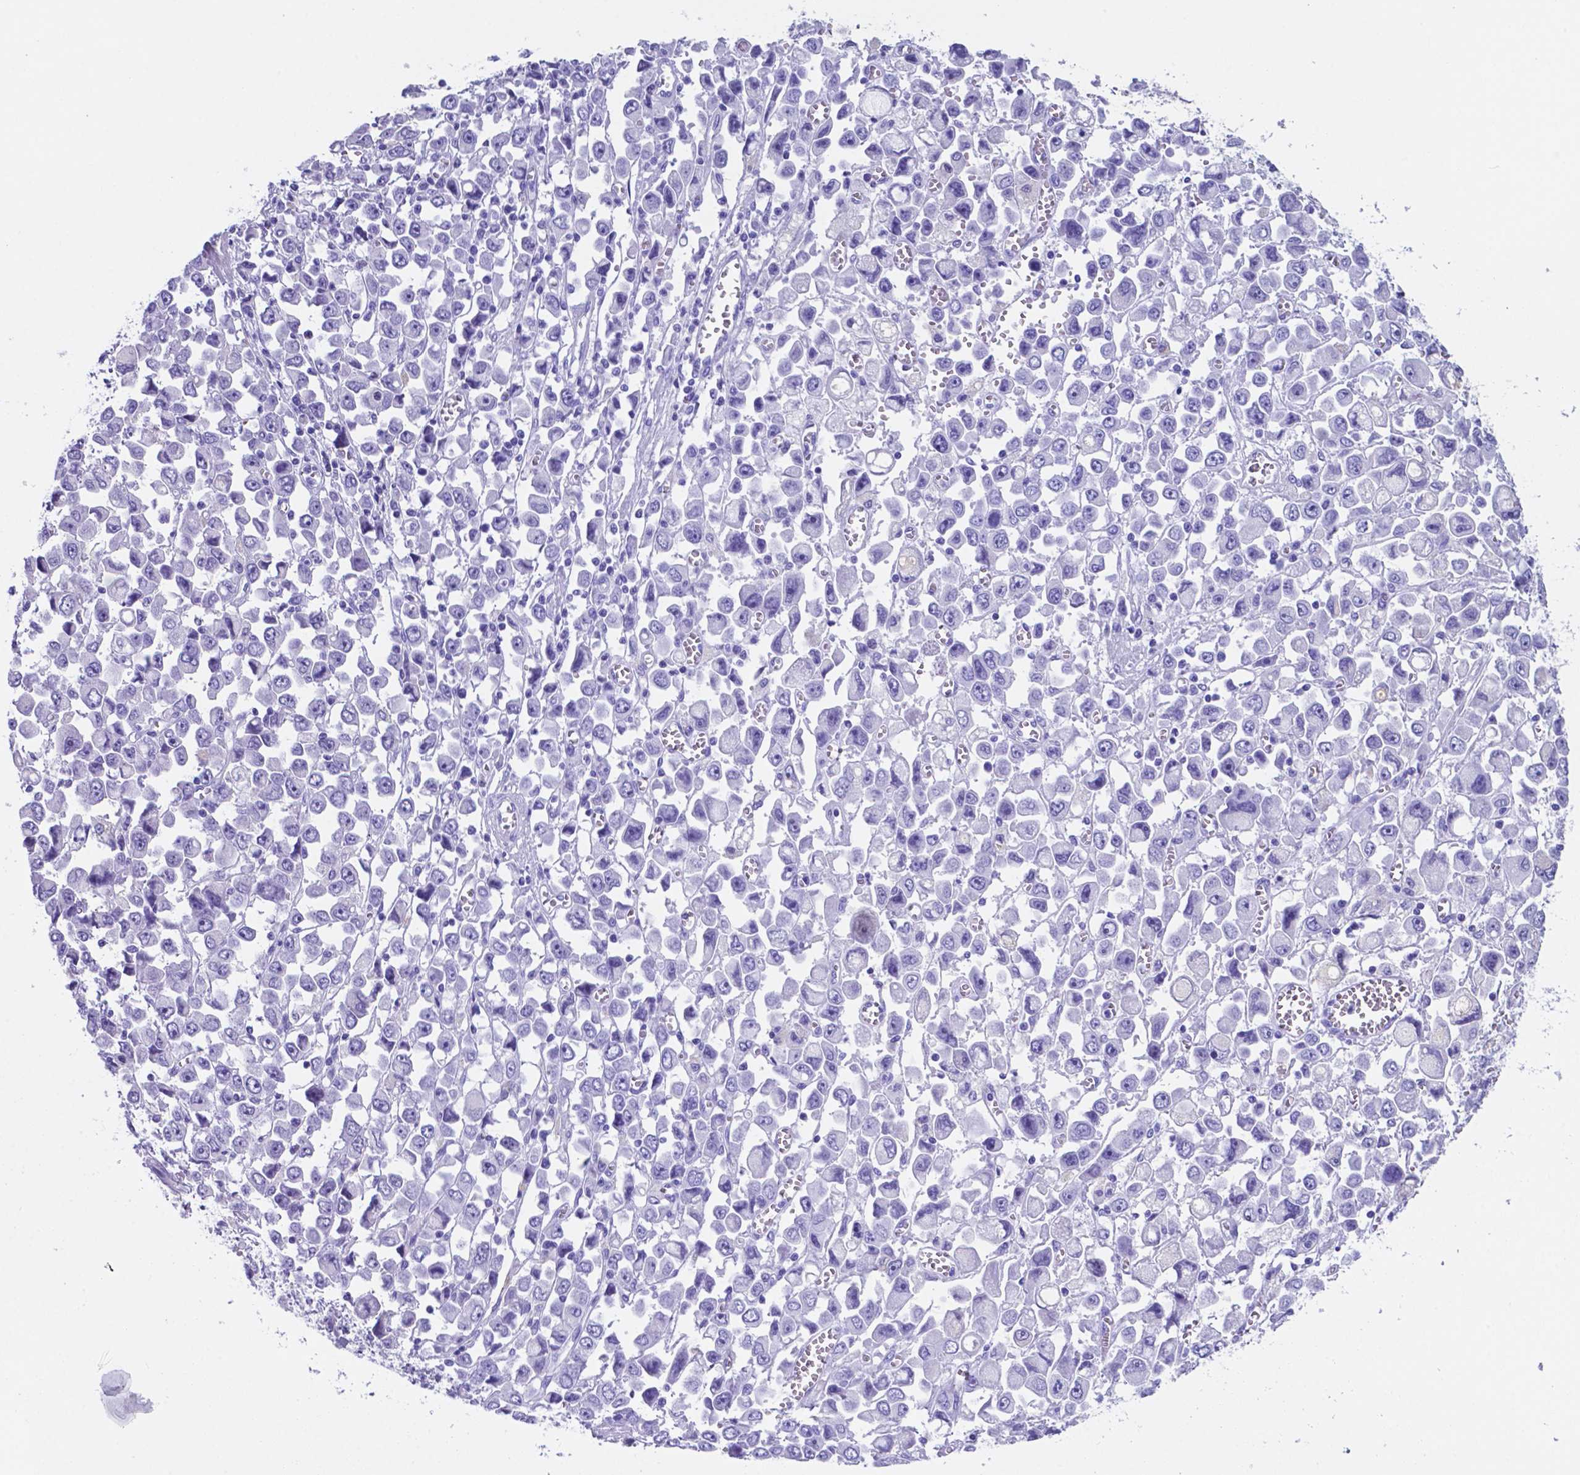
{"staining": {"intensity": "negative", "quantity": "none", "location": "none"}, "tissue": "stomach cancer", "cell_type": "Tumor cells", "image_type": "cancer", "snomed": [{"axis": "morphology", "description": "Adenocarcinoma, NOS"}, {"axis": "topography", "description": "Stomach, upper"}], "caption": "Photomicrograph shows no protein positivity in tumor cells of stomach cancer (adenocarcinoma) tissue.", "gene": "DNAAF8", "patient": {"sex": "male", "age": 70}}